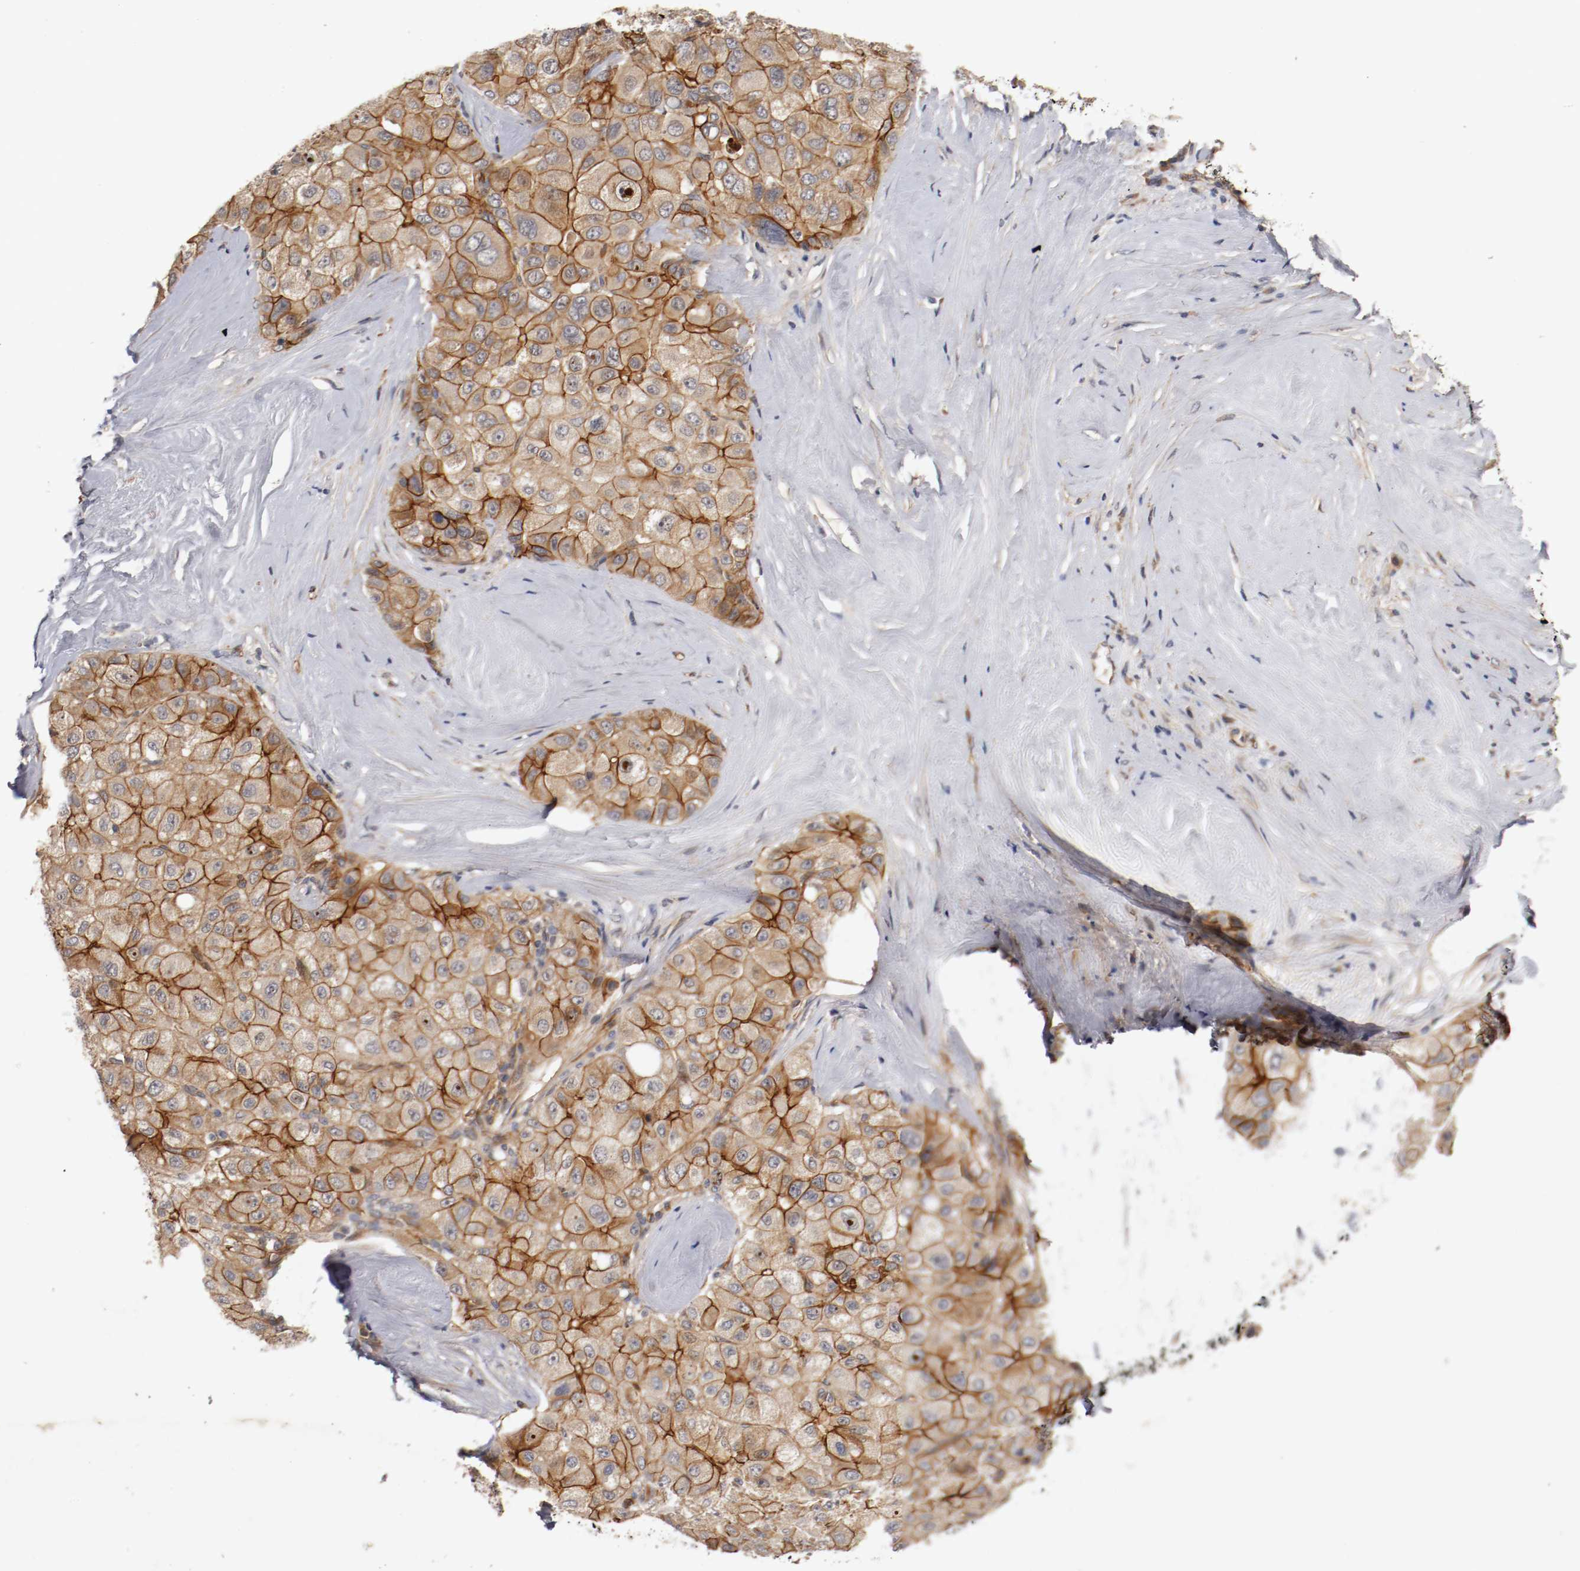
{"staining": {"intensity": "strong", "quantity": ">75%", "location": "cytoplasmic/membranous"}, "tissue": "liver cancer", "cell_type": "Tumor cells", "image_type": "cancer", "snomed": [{"axis": "morphology", "description": "Carcinoma, Hepatocellular, NOS"}, {"axis": "topography", "description": "Liver"}], "caption": "Immunohistochemical staining of liver cancer (hepatocellular carcinoma) demonstrates high levels of strong cytoplasmic/membranous expression in approximately >75% of tumor cells. Nuclei are stained in blue.", "gene": "TYK2", "patient": {"sex": "male", "age": 80}}